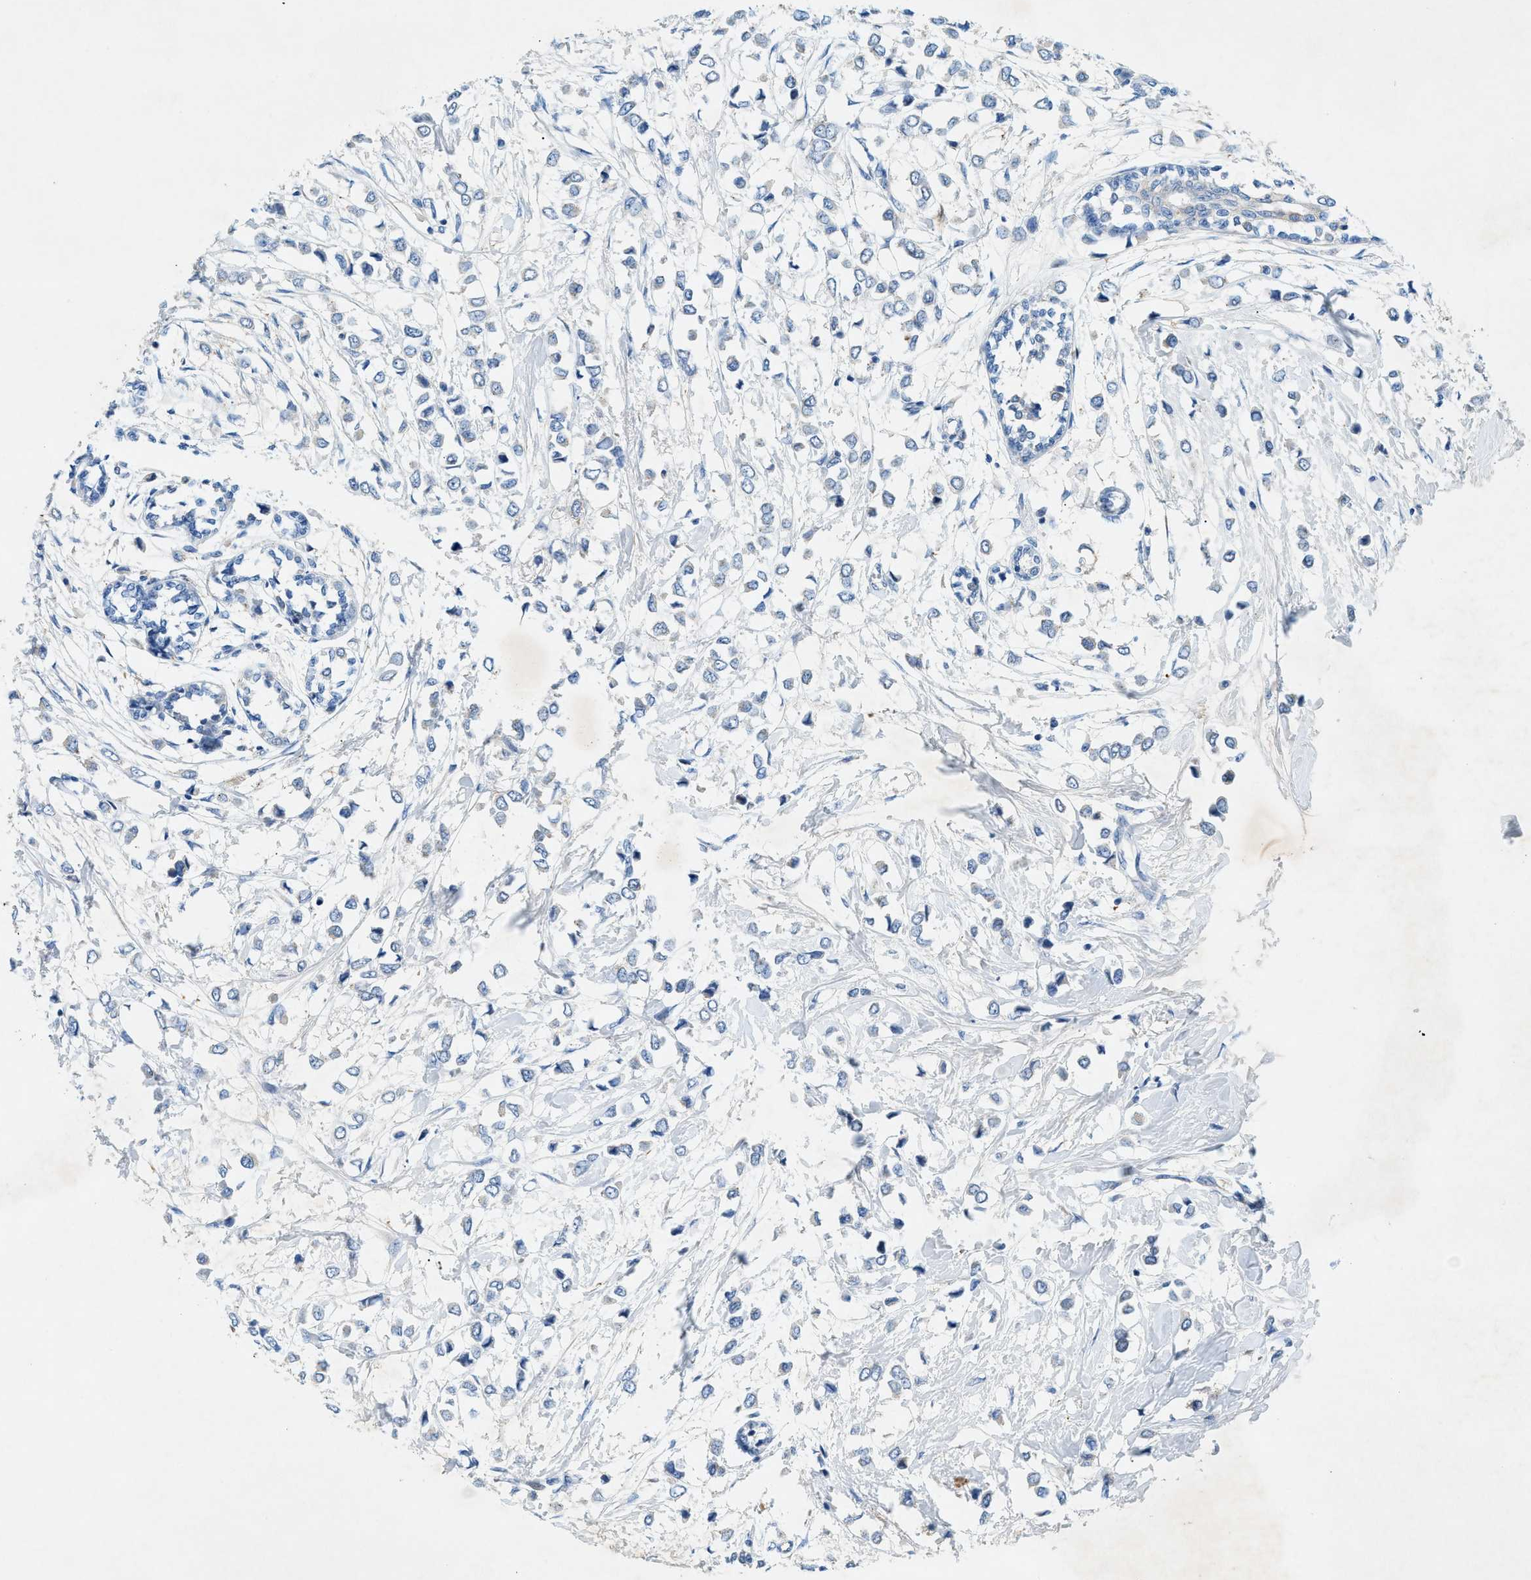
{"staining": {"intensity": "negative", "quantity": "none", "location": "none"}, "tissue": "breast cancer", "cell_type": "Tumor cells", "image_type": "cancer", "snomed": [{"axis": "morphology", "description": "Lobular carcinoma"}, {"axis": "topography", "description": "Breast"}], "caption": "DAB immunohistochemical staining of breast lobular carcinoma shows no significant expression in tumor cells.", "gene": "ZDHHC13", "patient": {"sex": "female", "age": 51}}